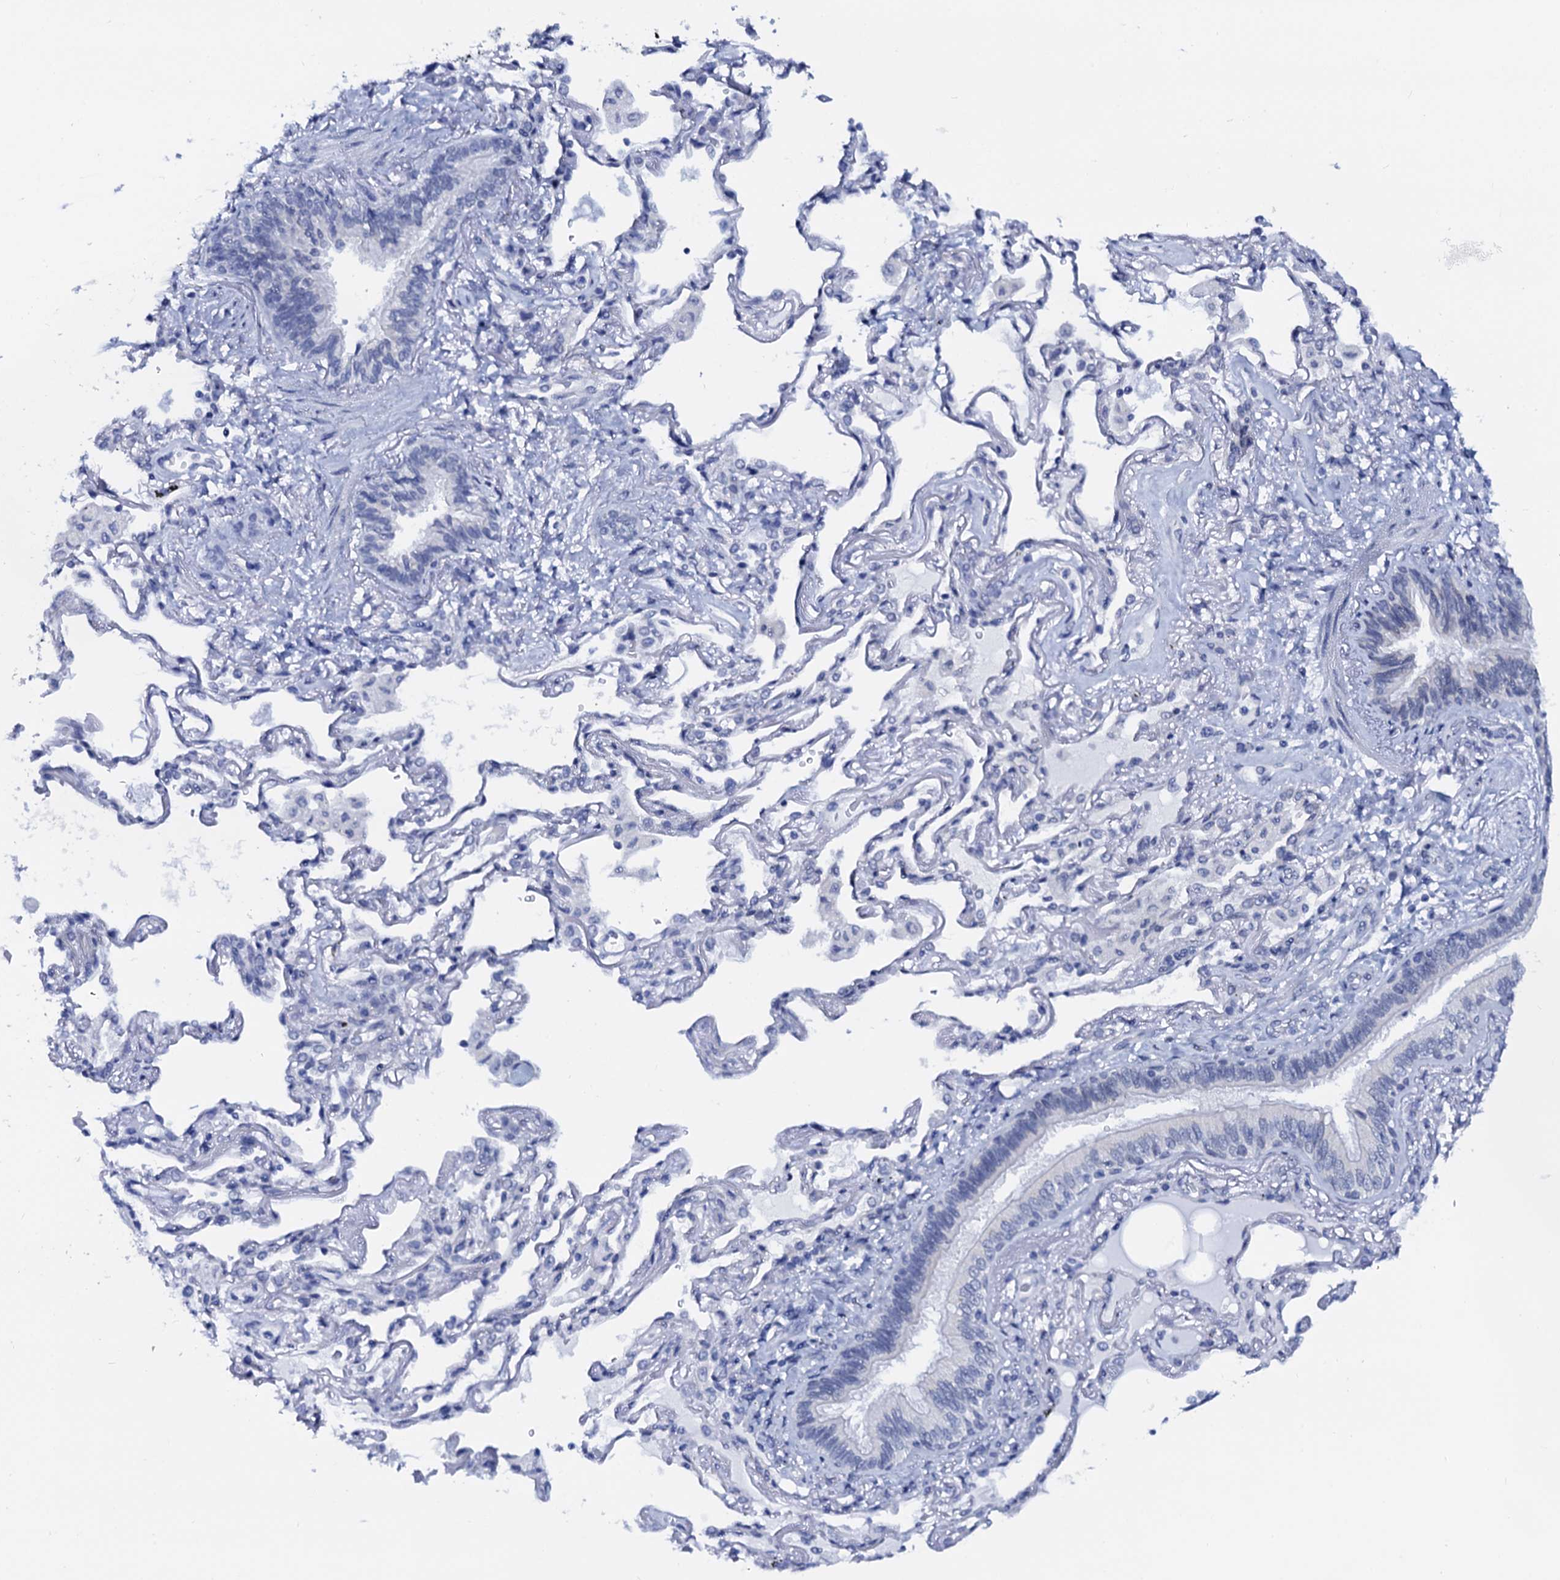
{"staining": {"intensity": "negative", "quantity": "none", "location": "none"}, "tissue": "lung cancer", "cell_type": "Tumor cells", "image_type": "cancer", "snomed": [{"axis": "morphology", "description": "Adenocarcinoma, NOS"}, {"axis": "topography", "description": "Lung"}], "caption": "Immunohistochemistry (IHC) of human lung cancer (adenocarcinoma) exhibits no positivity in tumor cells. (Immunohistochemistry, brightfield microscopy, high magnification).", "gene": "C16orf87", "patient": {"sex": "female", "age": 69}}